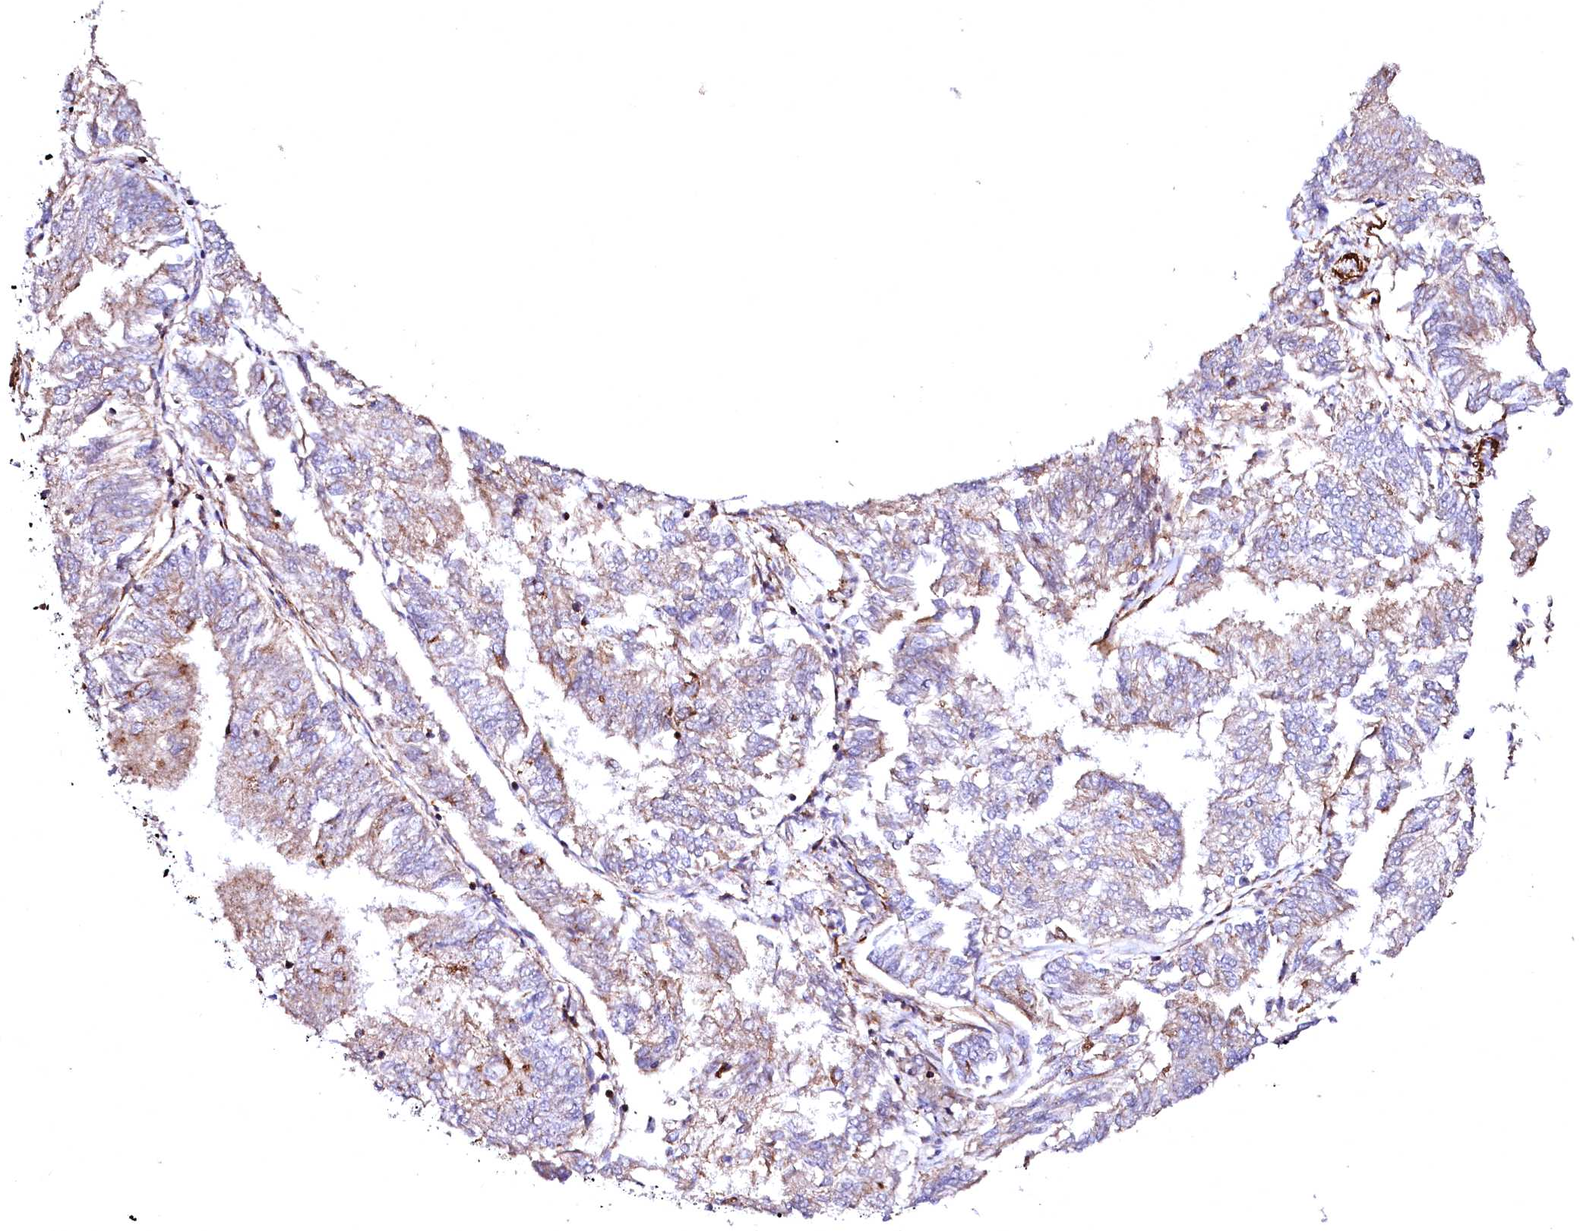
{"staining": {"intensity": "weak", "quantity": "25%-75%", "location": "cytoplasmic/membranous"}, "tissue": "endometrial cancer", "cell_type": "Tumor cells", "image_type": "cancer", "snomed": [{"axis": "morphology", "description": "Adenocarcinoma, NOS"}, {"axis": "topography", "description": "Endometrium"}], "caption": "Immunohistochemical staining of human endometrial adenocarcinoma displays low levels of weak cytoplasmic/membranous protein staining in approximately 25%-75% of tumor cells. Nuclei are stained in blue.", "gene": "GPR176", "patient": {"sex": "female", "age": 58}}